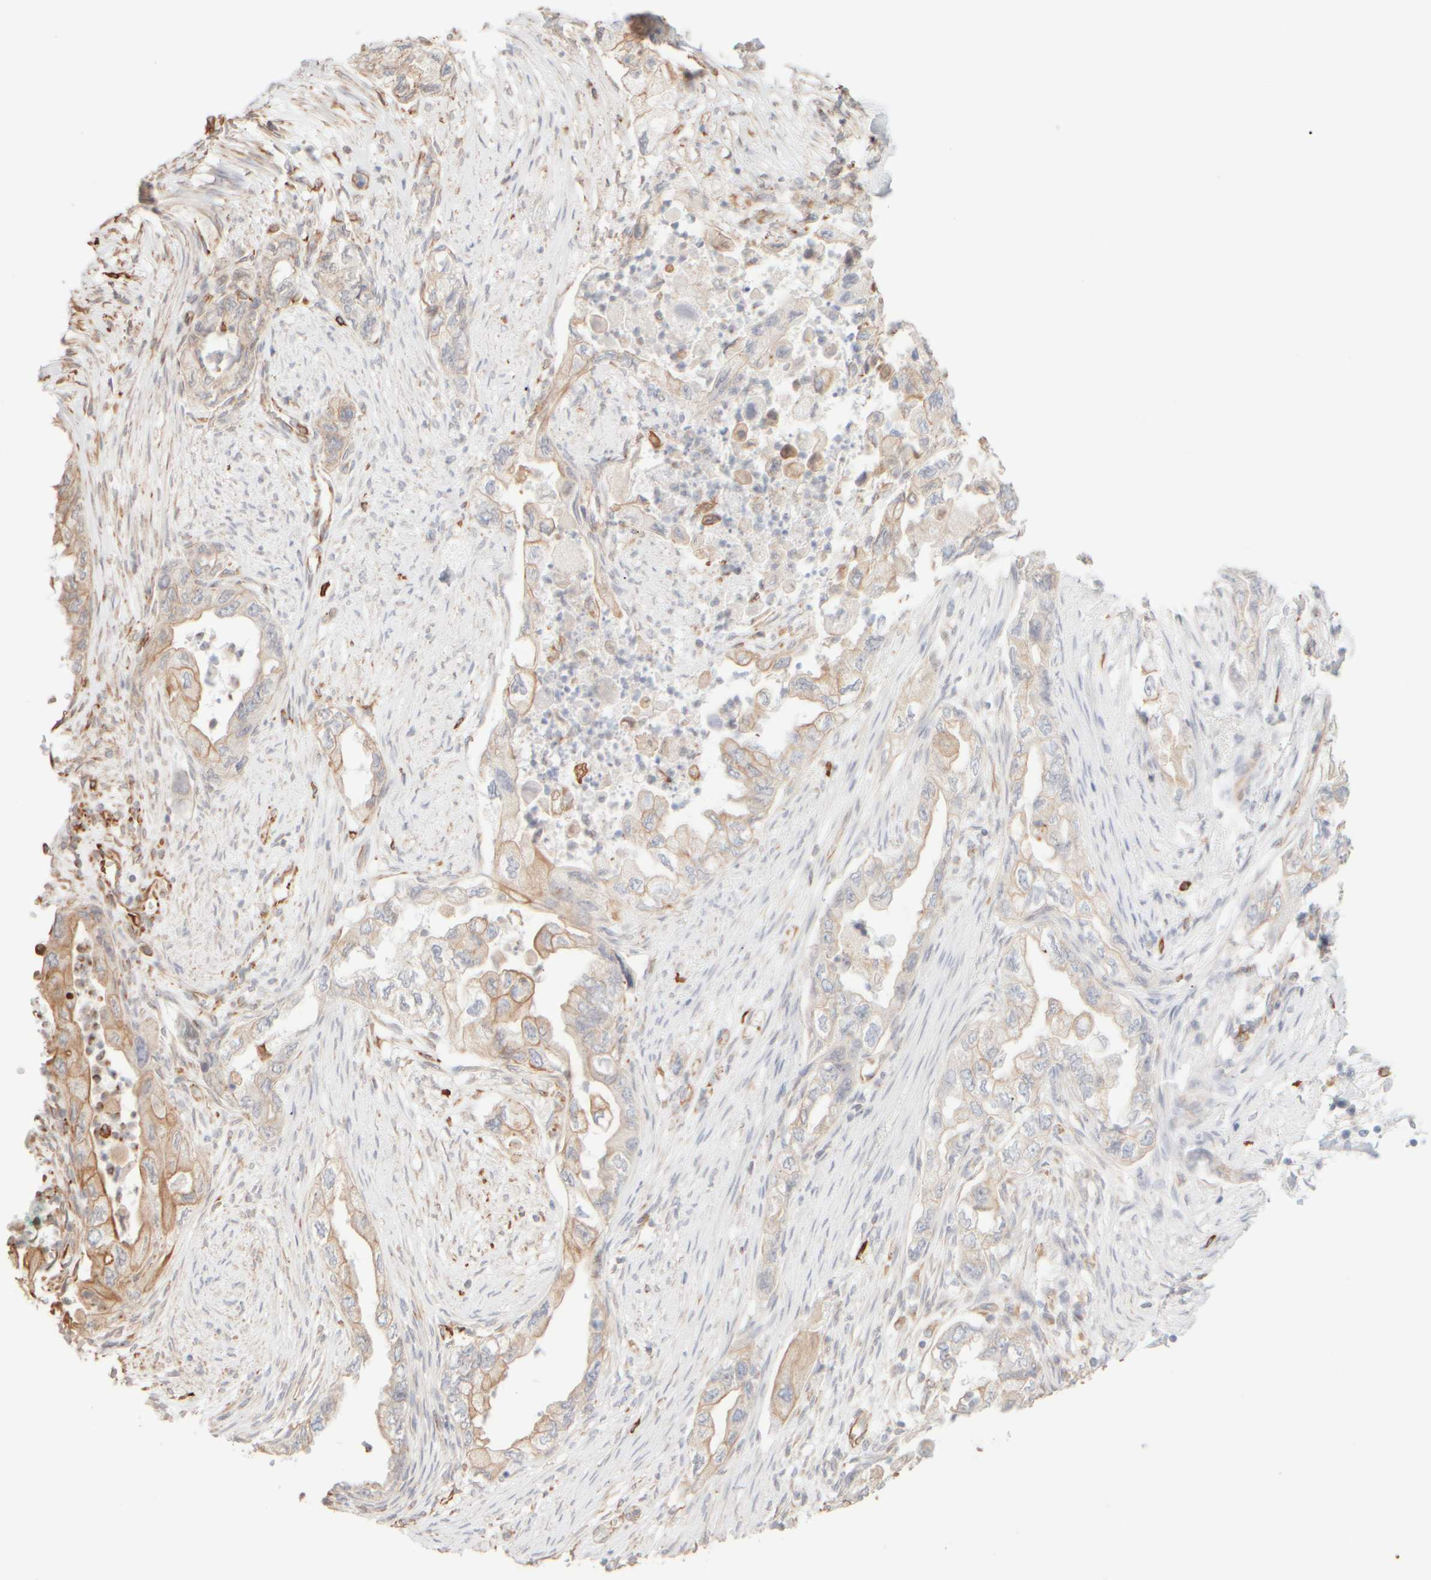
{"staining": {"intensity": "moderate", "quantity": "<25%", "location": "cytoplasmic/membranous"}, "tissue": "pancreatic cancer", "cell_type": "Tumor cells", "image_type": "cancer", "snomed": [{"axis": "morphology", "description": "Adenocarcinoma, NOS"}, {"axis": "topography", "description": "Pancreas"}], "caption": "Pancreatic cancer (adenocarcinoma) tissue shows moderate cytoplasmic/membranous positivity in about <25% of tumor cells, visualized by immunohistochemistry.", "gene": "KRT15", "patient": {"sex": "female", "age": 73}}